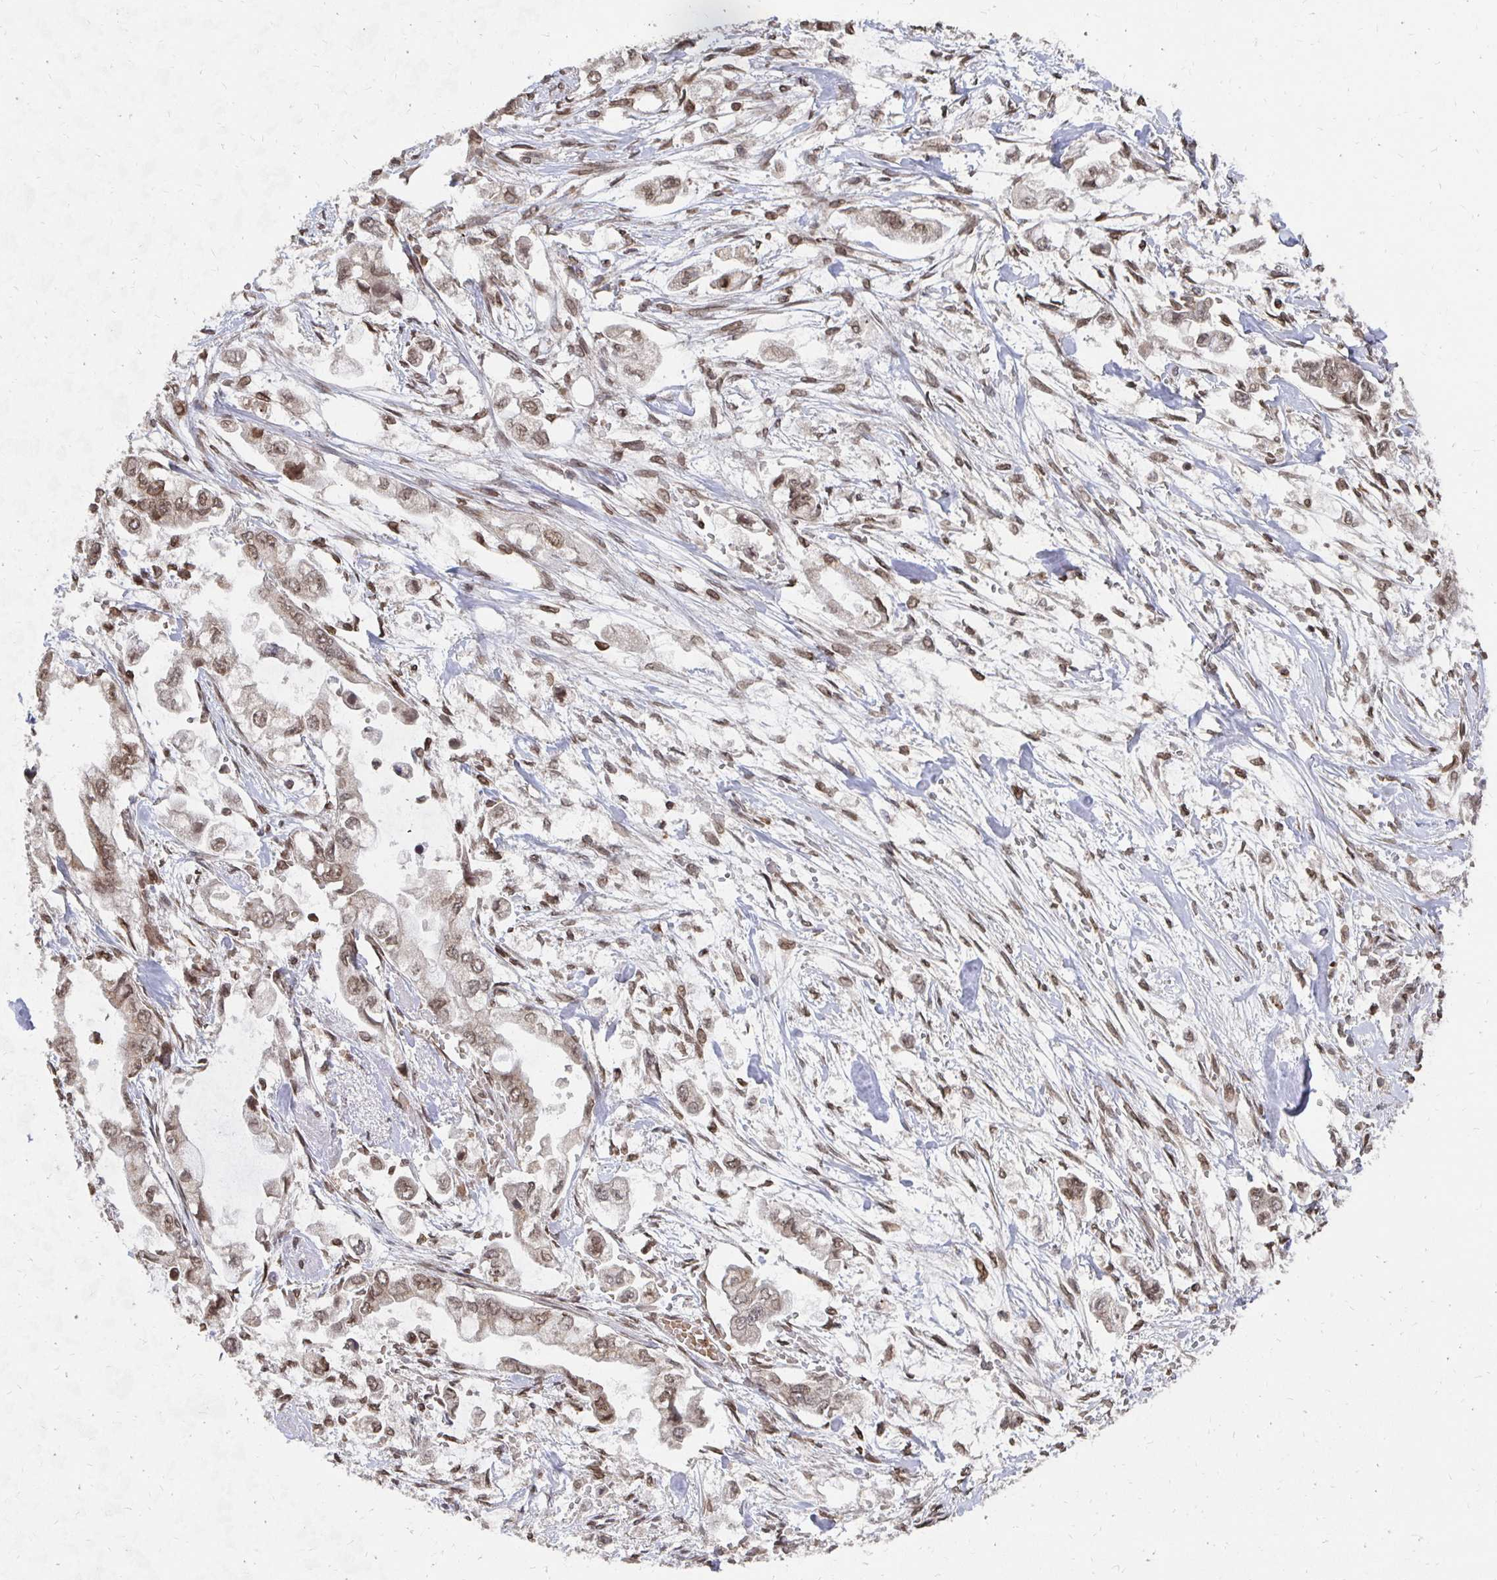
{"staining": {"intensity": "moderate", "quantity": ">75%", "location": "nuclear"}, "tissue": "stomach cancer", "cell_type": "Tumor cells", "image_type": "cancer", "snomed": [{"axis": "morphology", "description": "Adenocarcinoma, NOS"}, {"axis": "topography", "description": "Stomach"}], "caption": "This photomicrograph exhibits stomach cancer (adenocarcinoma) stained with immunohistochemistry (IHC) to label a protein in brown. The nuclear of tumor cells show moderate positivity for the protein. Nuclei are counter-stained blue.", "gene": "GTF3C6", "patient": {"sex": "male", "age": 62}}